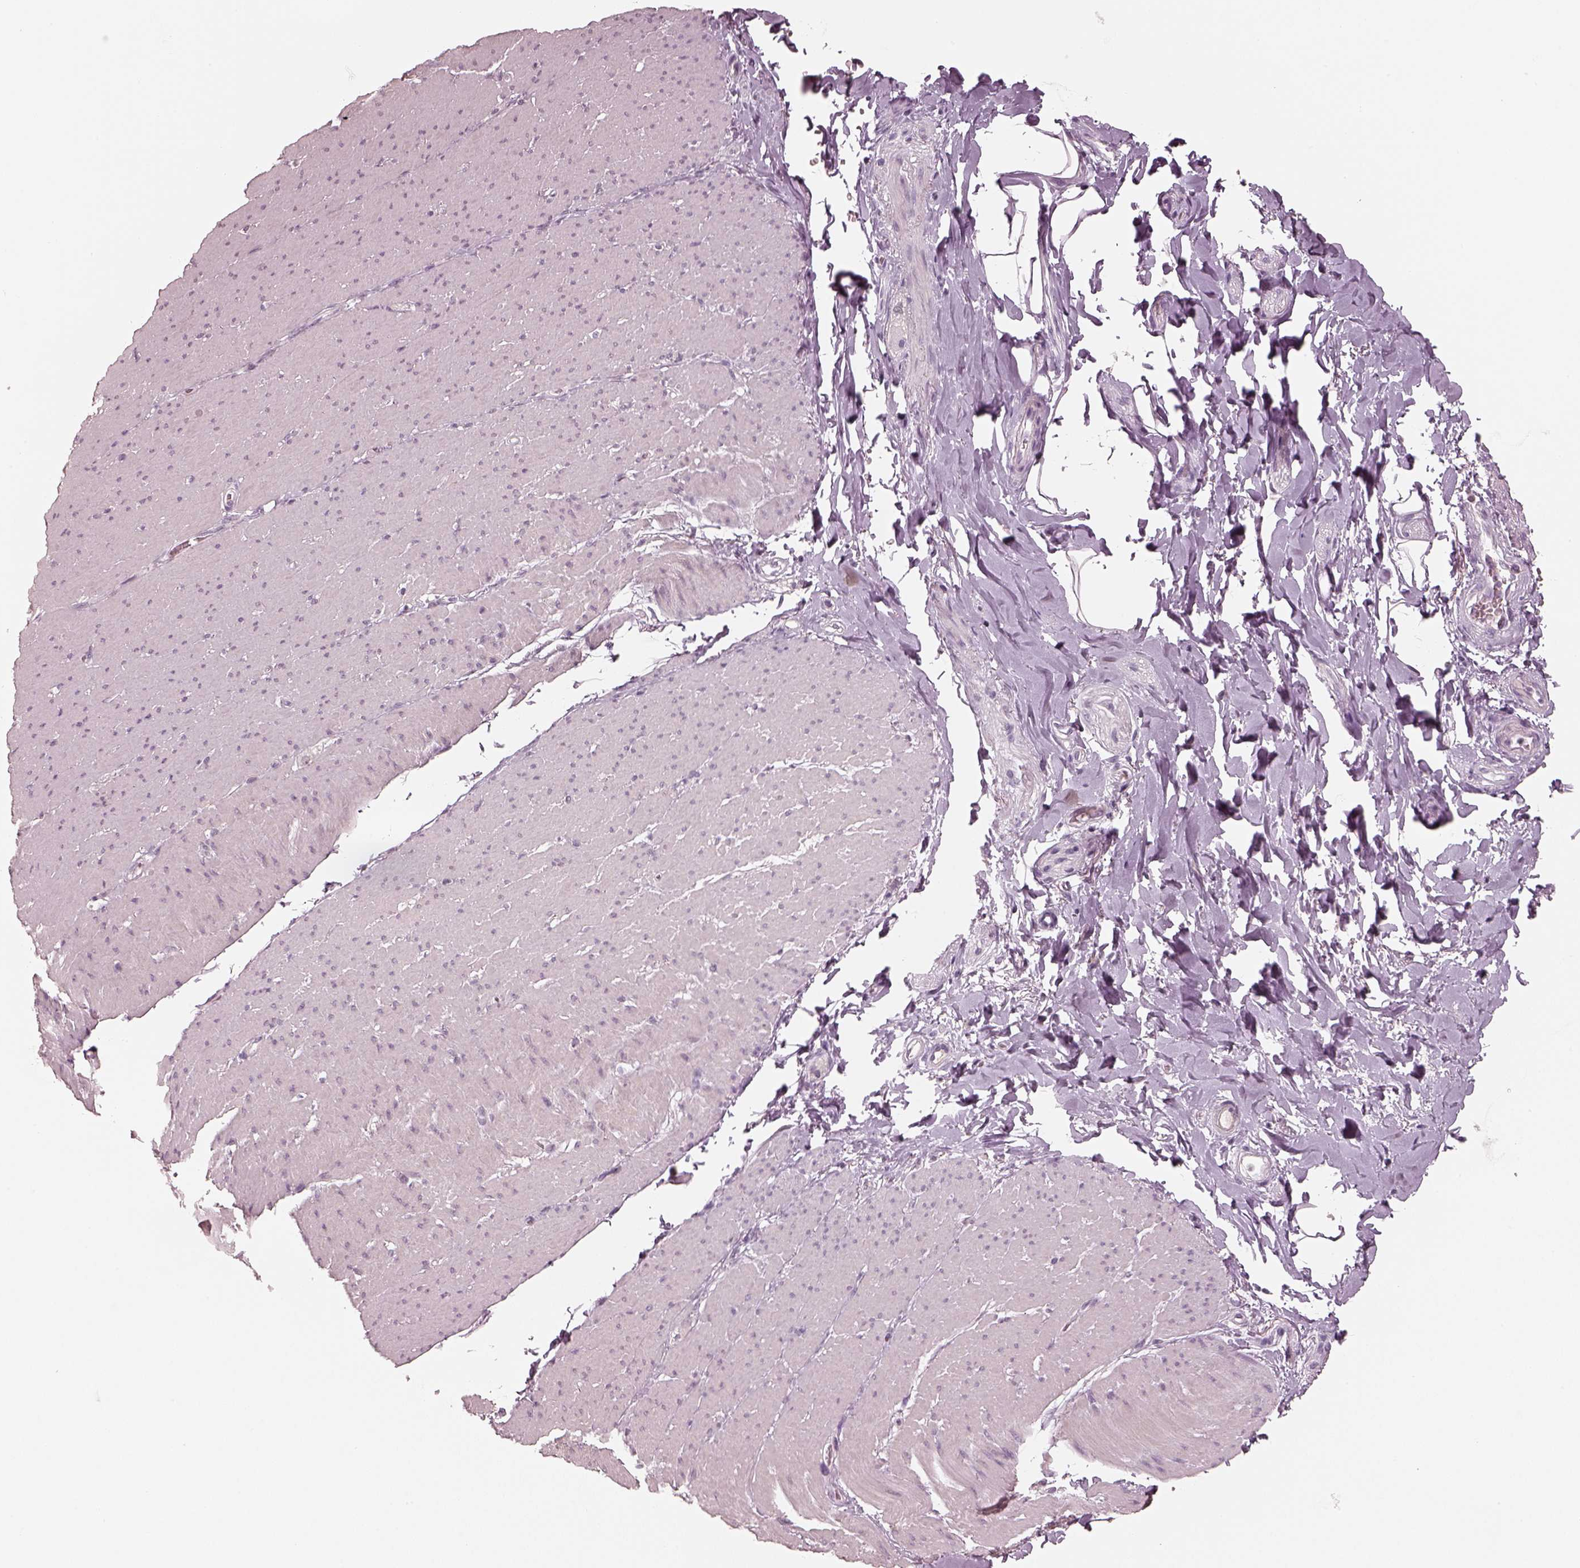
{"staining": {"intensity": "negative", "quantity": "none", "location": "none"}, "tissue": "smooth muscle", "cell_type": "Smooth muscle cells", "image_type": "normal", "snomed": [{"axis": "morphology", "description": "Normal tissue, NOS"}, {"axis": "topography", "description": "Smooth muscle"}, {"axis": "topography", "description": "Rectum"}], "caption": "High power microscopy image of an IHC photomicrograph of unremarkable smooth muscle, revealing no significant positivity in smooth muscle cells. (DAB (3,3'-diaminobenzidine) immunohistochemistry (IHC) visualized using brightfield microscopy, high magnification).", "gene": "EGR4", "patient": {"sex": "male", "age": 53}}